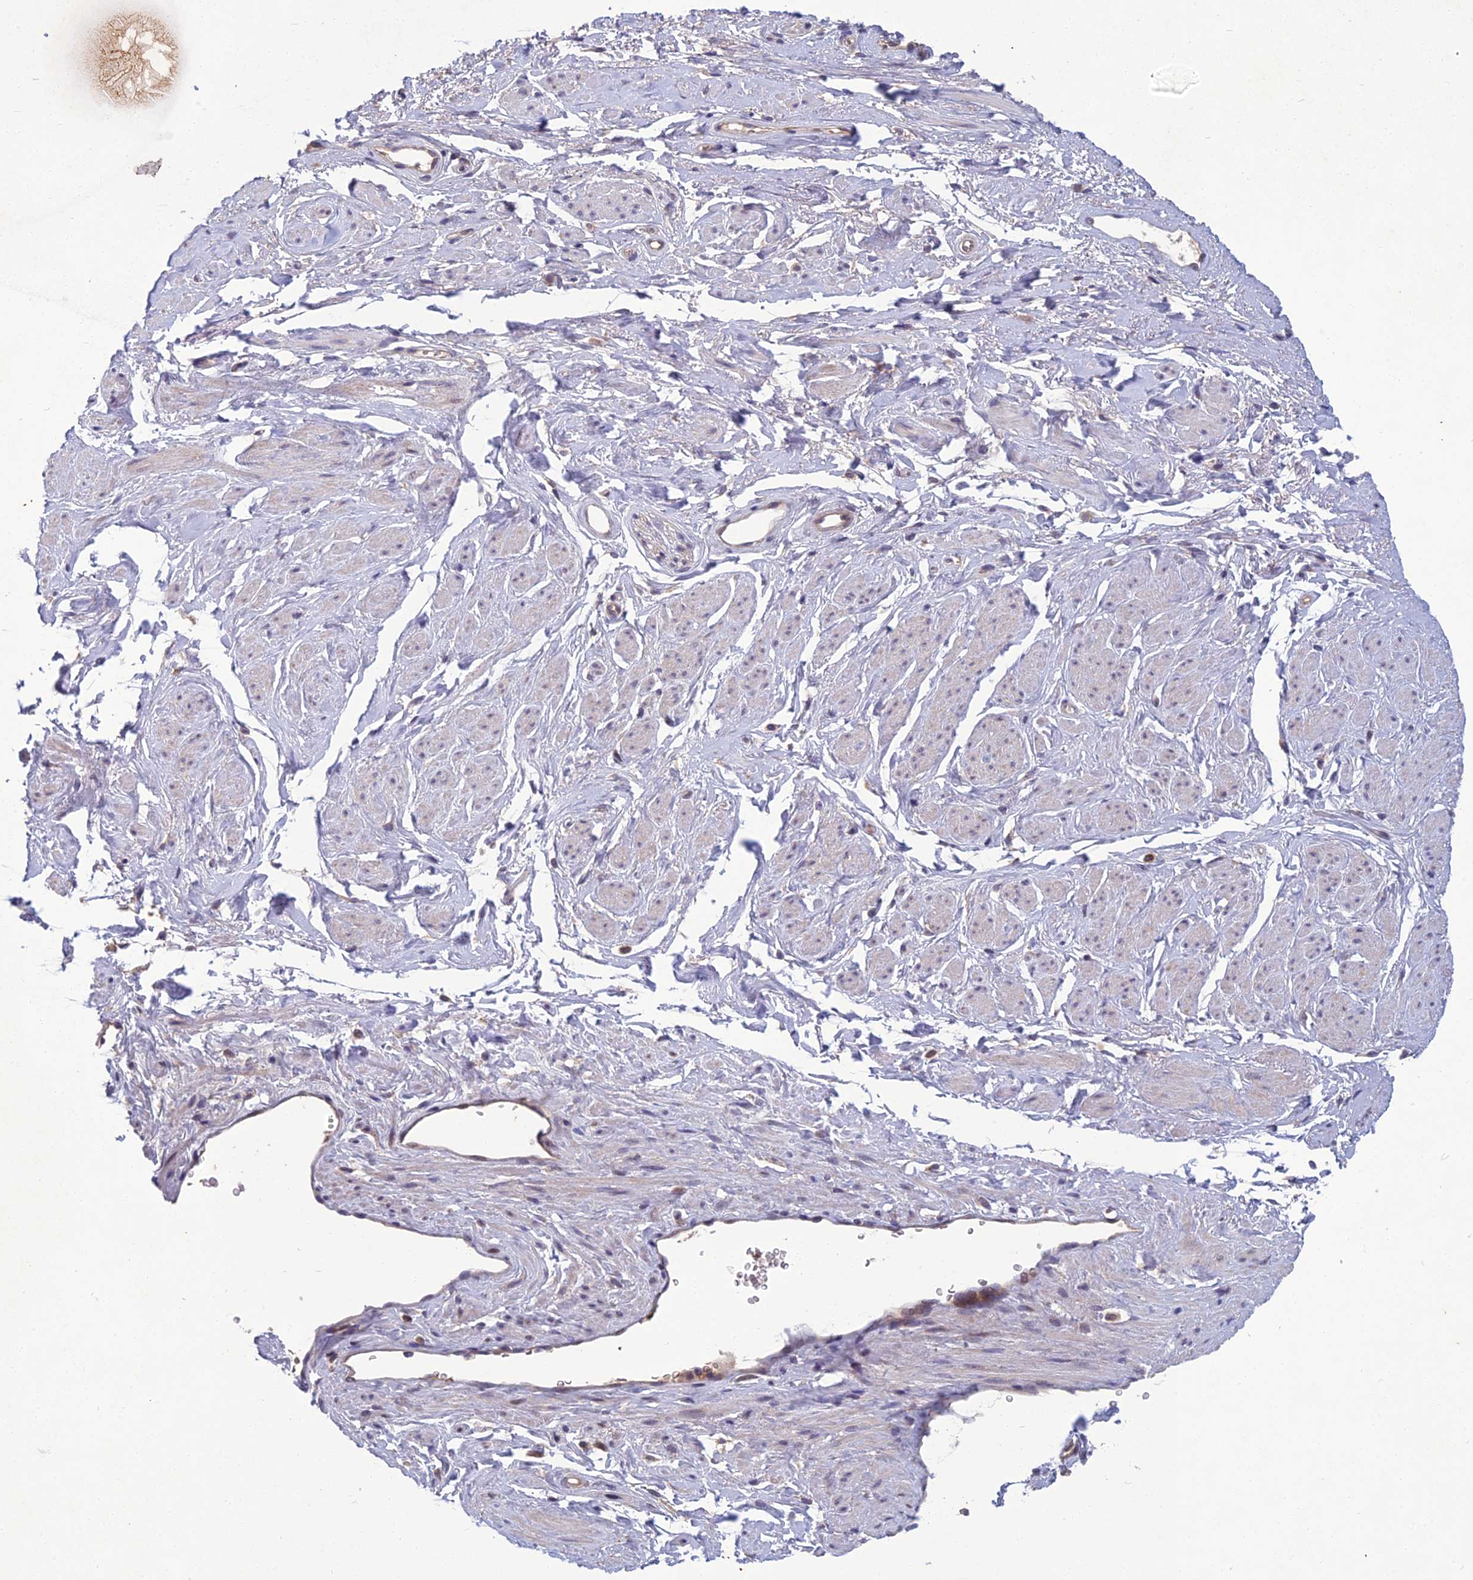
{"staining": {"intensity": "negative", "quantity": "none", "location": "none"}, "tissue": "adipose tissue", "cell_type": "Adipocytes", "image_type": "normal", "snomed": [{"axis": "morphology", "description": "Normal tissue, NOS"}, {"axis": "morphology", "description": "Adenocarcinoma, NOS"}, {"axis": "topography", "description": "Rectum"}, {"axis": "topography", "description": "Vagina"}, {"axis": "topography", "description": "Peripheral nerve tissue"}], "caption": "IHC of benign adipose tissue reveals no expression in adipocytes.", "gene": "GIPC1", "patient": {"sex": "female", "age": 71}}